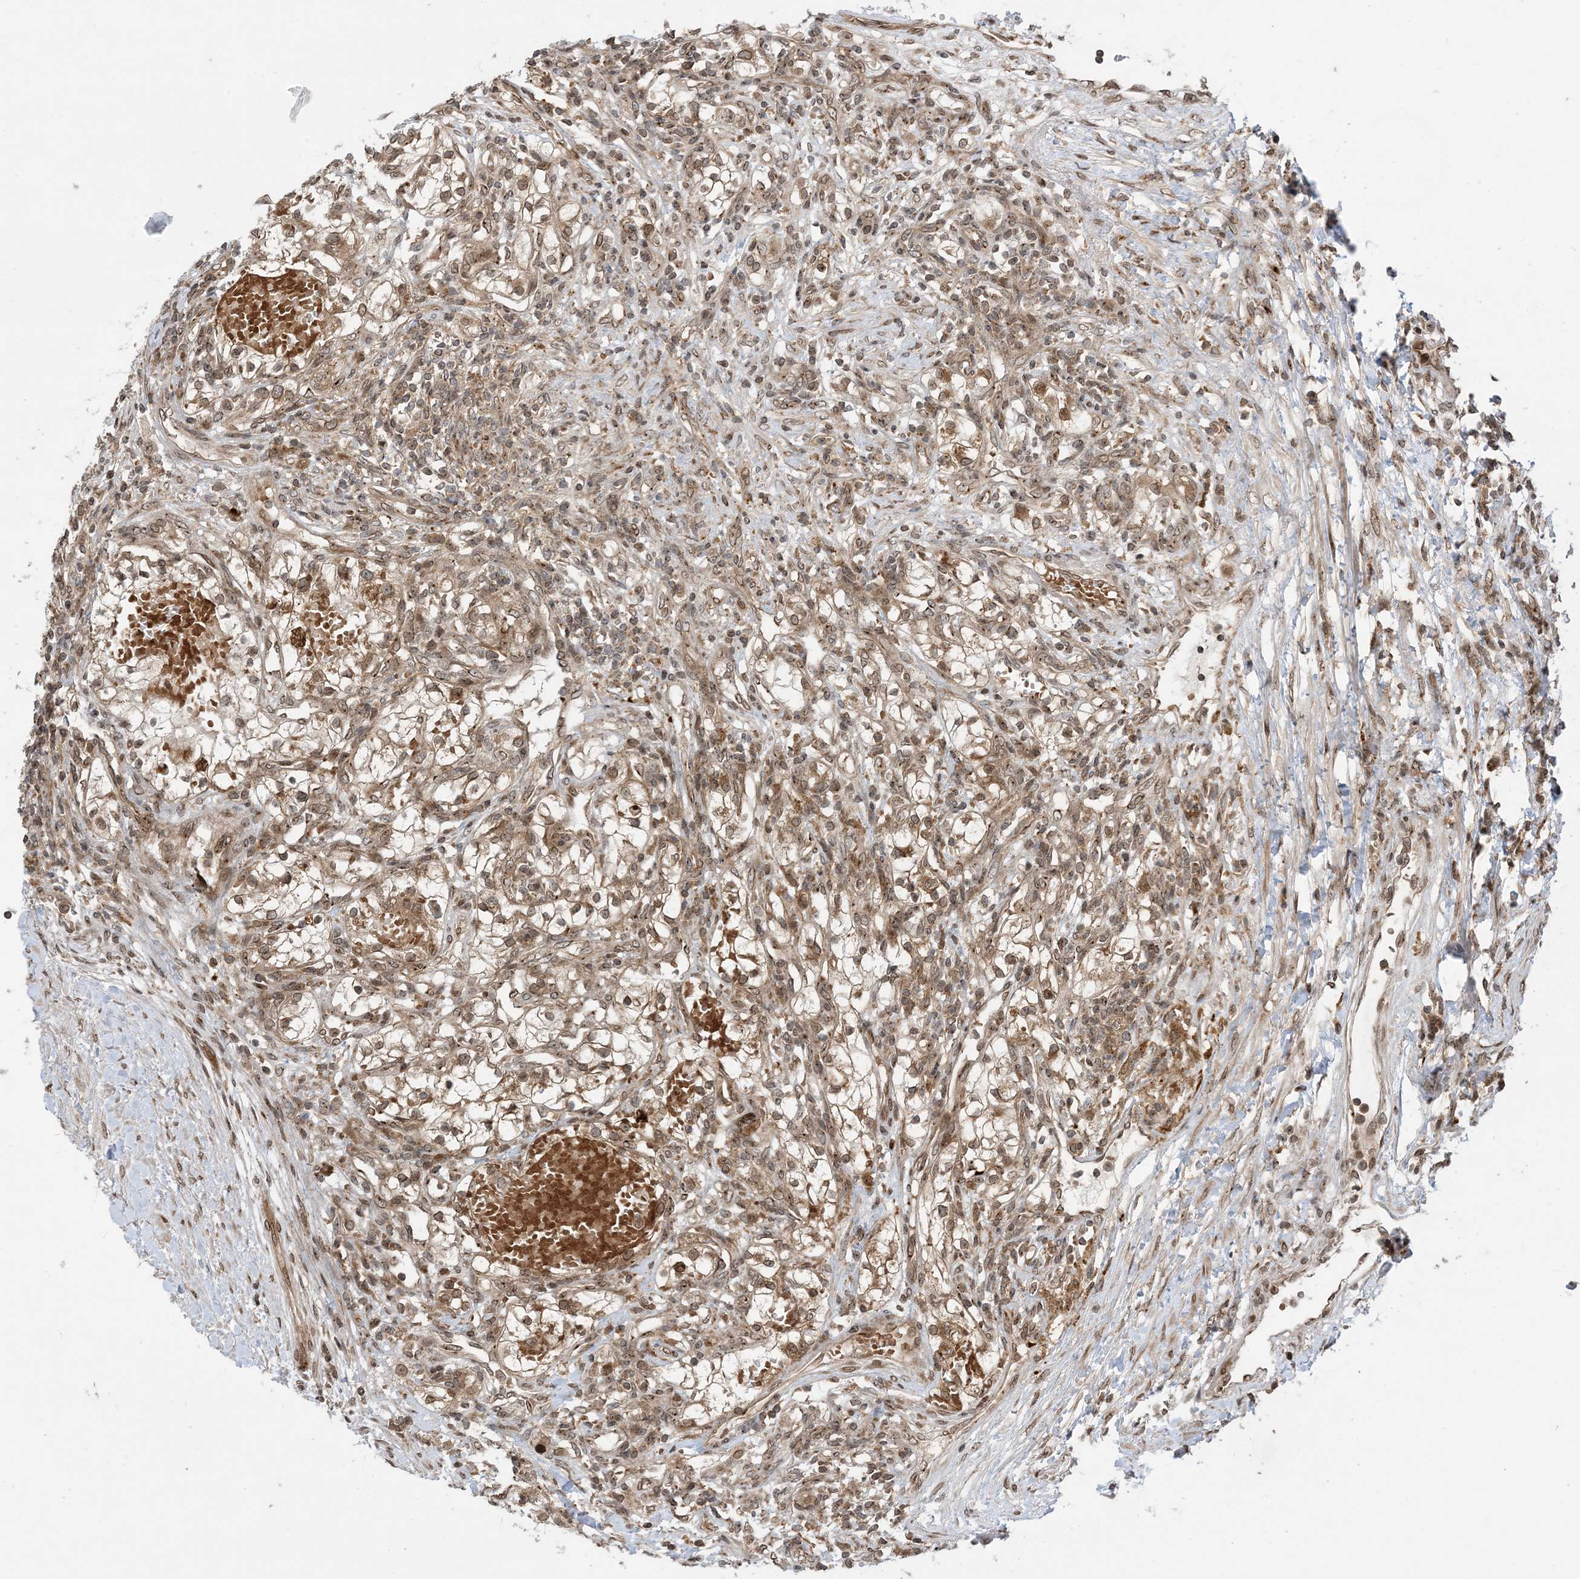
{"staining": {"intensity": "moderate", "quantity": "25%-75%", "location": "cytoplasmic/membranous"}, "tissue": "renal cancer", "cell_type": "Tumor cells", "image_type": "cancer", "snomed": [{"axis": "morphology", "description": "Normal tissue, NOS"}, {"axis": "morphology", "description": "Adenocarcinoma, NOS"}, {"axis": "topography", "description": "Kidney"}], "caption": "This is a micrograph of IHC staining of renal adenocarcinoma, which shows moderate staining in the cytoplasmic/membranous of tumor cells.", "gene": "CASP4", "patient": {"sex": "male", "age": 68}}